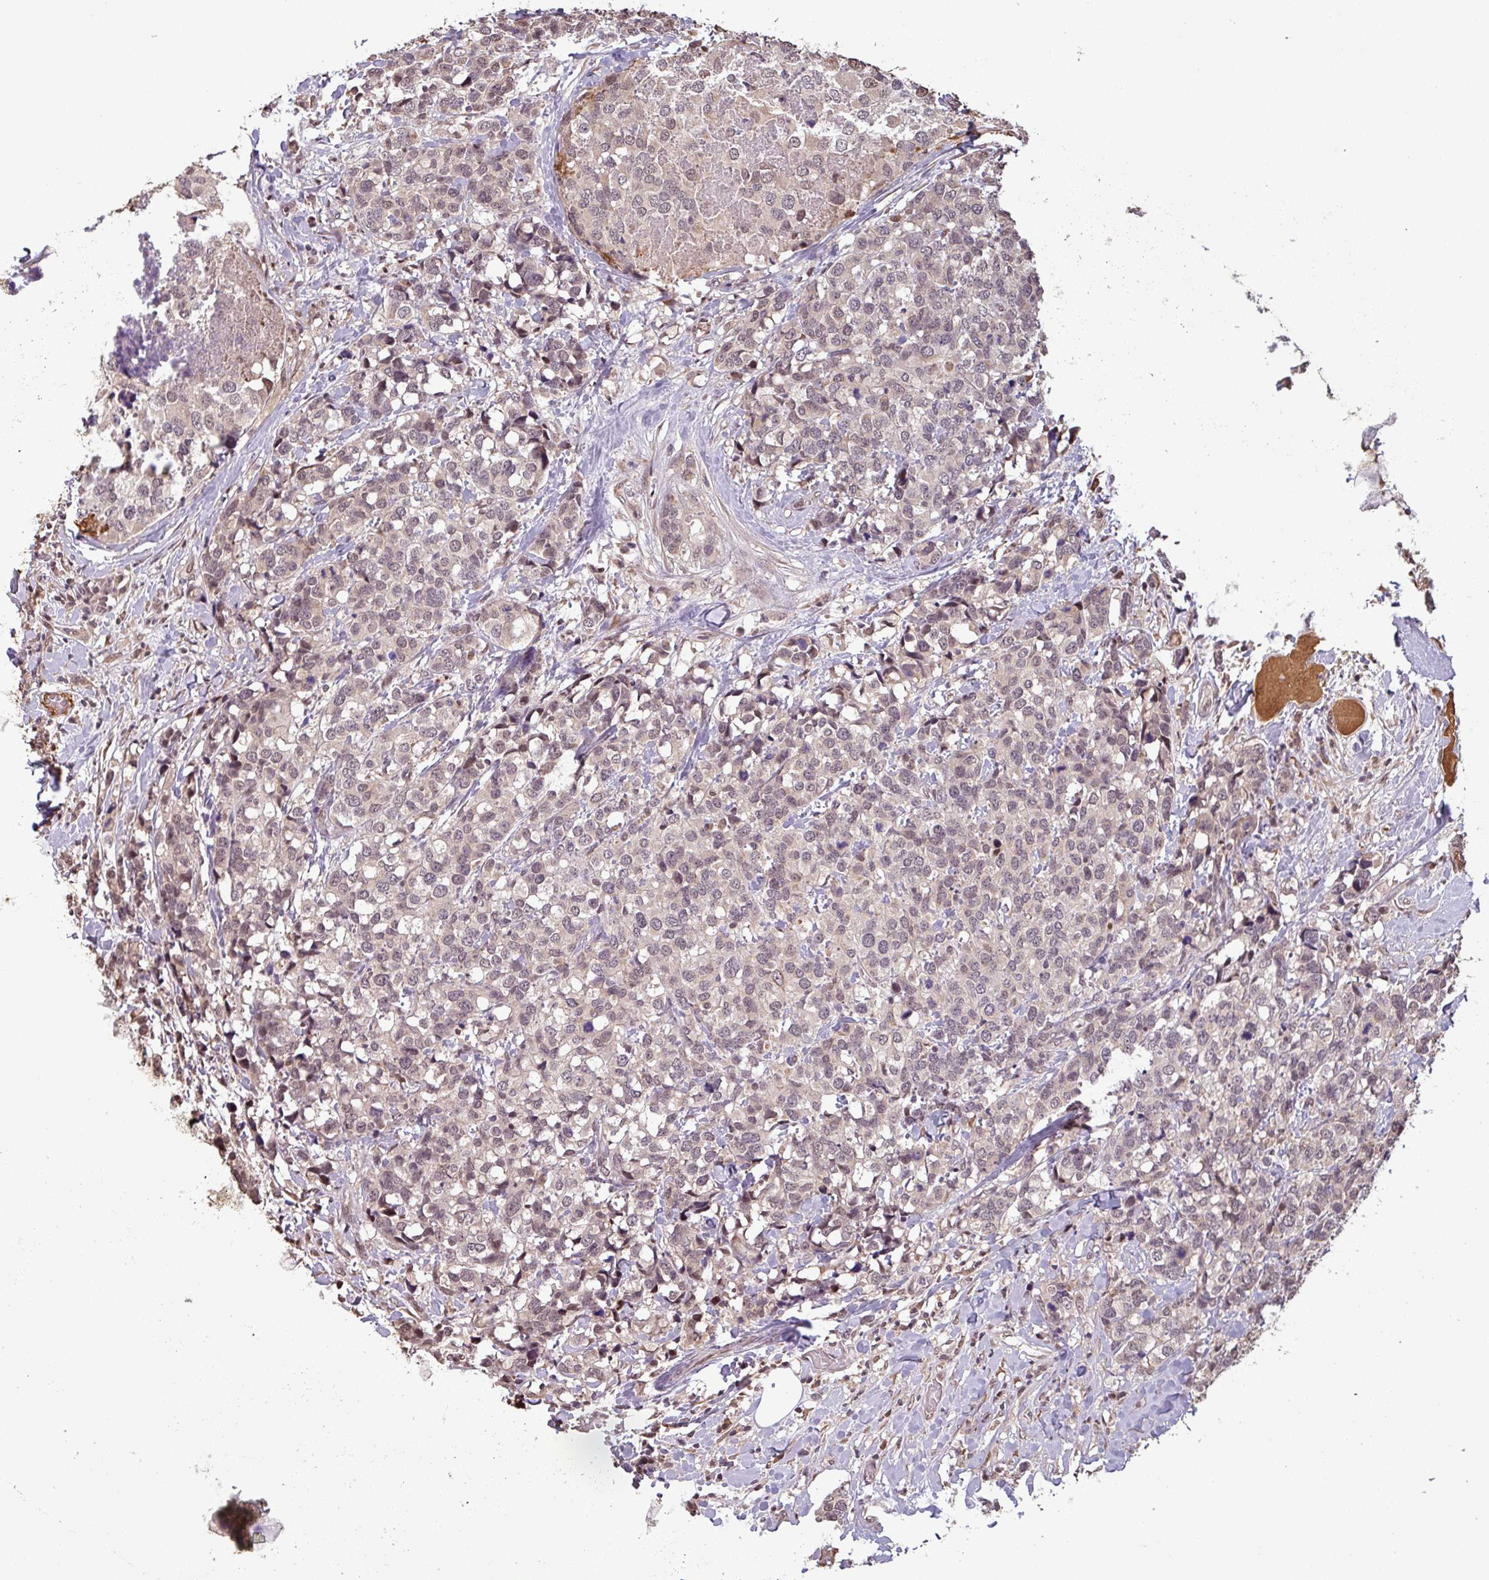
{"staining": {"intensity": "weak", "quantity": "25%-75%", "location": "cytoplasmic/membranous,nuclear"}, "tissue": "breast cancer", "cell_type": "Tumor cells", "image_type": "cancer", "snomed": [{"axis": "morphology", "description": "Lobular carcinoma"}, {"axis": "topography", "description": "Breast"}], "caption": "Immunohistochemical staining of human breast lobular carcinoma demonstrates low levels of weak cytoplasmic/membranous and nuclear protein staining in approximately 25%-75% of tumor cells.", "gene": "NOB1", "patient": {"sex": "female", "age": 59}}